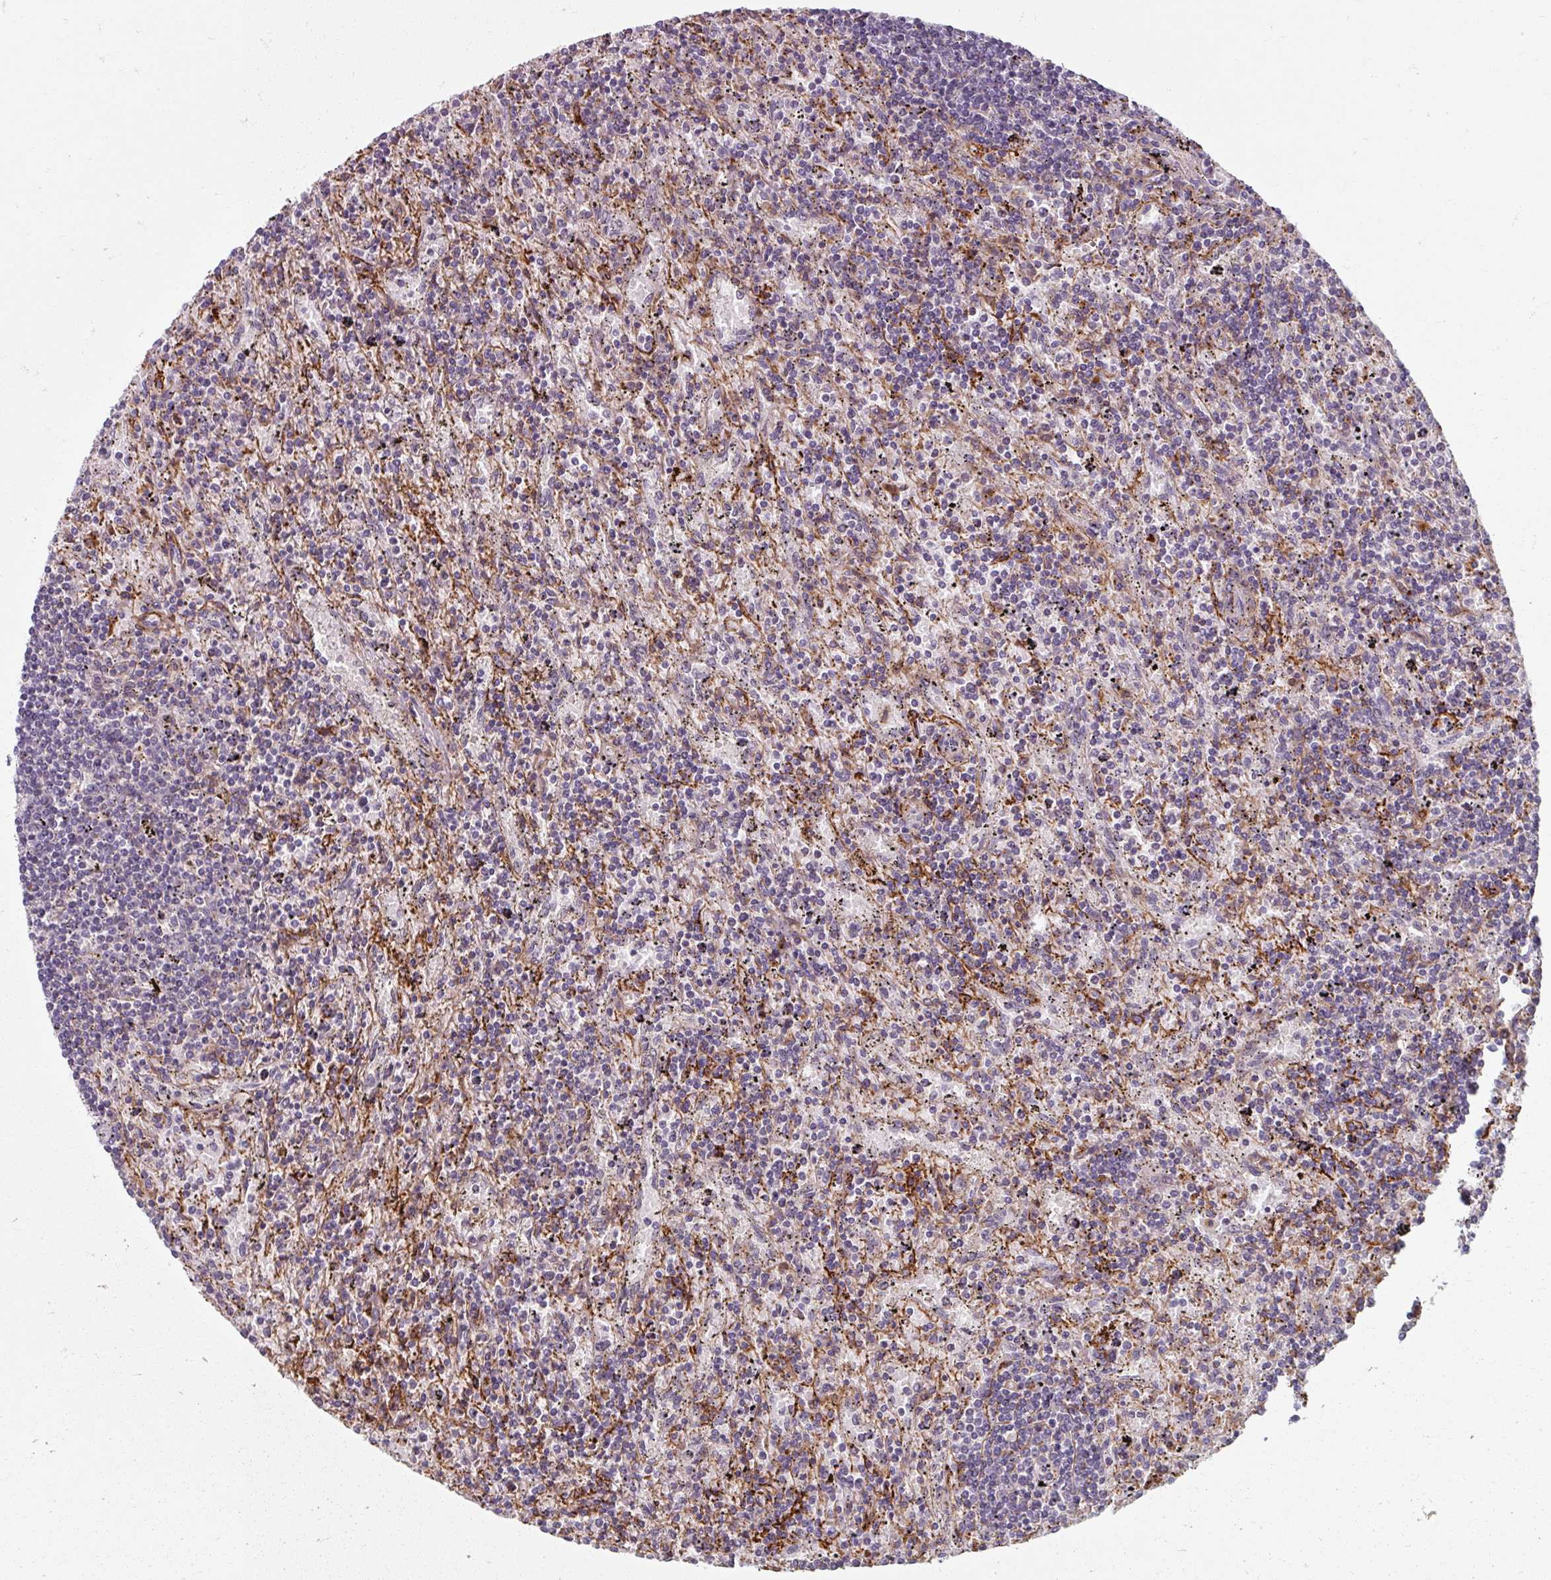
{"staining": {"intensity": "negative", "quantity": "none", "location": "none"}, "tissue": "lymphoma", "cell_type": "Tumor cells", "image_type": "cancer", "snomed": [{"axis": "morphology", "description": "Malignant lymphoma, non-Hodgkin's type, Low grade"}, {"axis": "topography", "description": "Spleen"}], "caption": "Photomicrograph shows no significant protein positivity in tumor cells of malignant lymphoma, non-Hodgkin's type (low-grade). (Immunohistochemistry (ihc), brightfield microscopy, high magnification).", "gene": "MRPS5", "patient": {"sex": "male", "age": 76}}